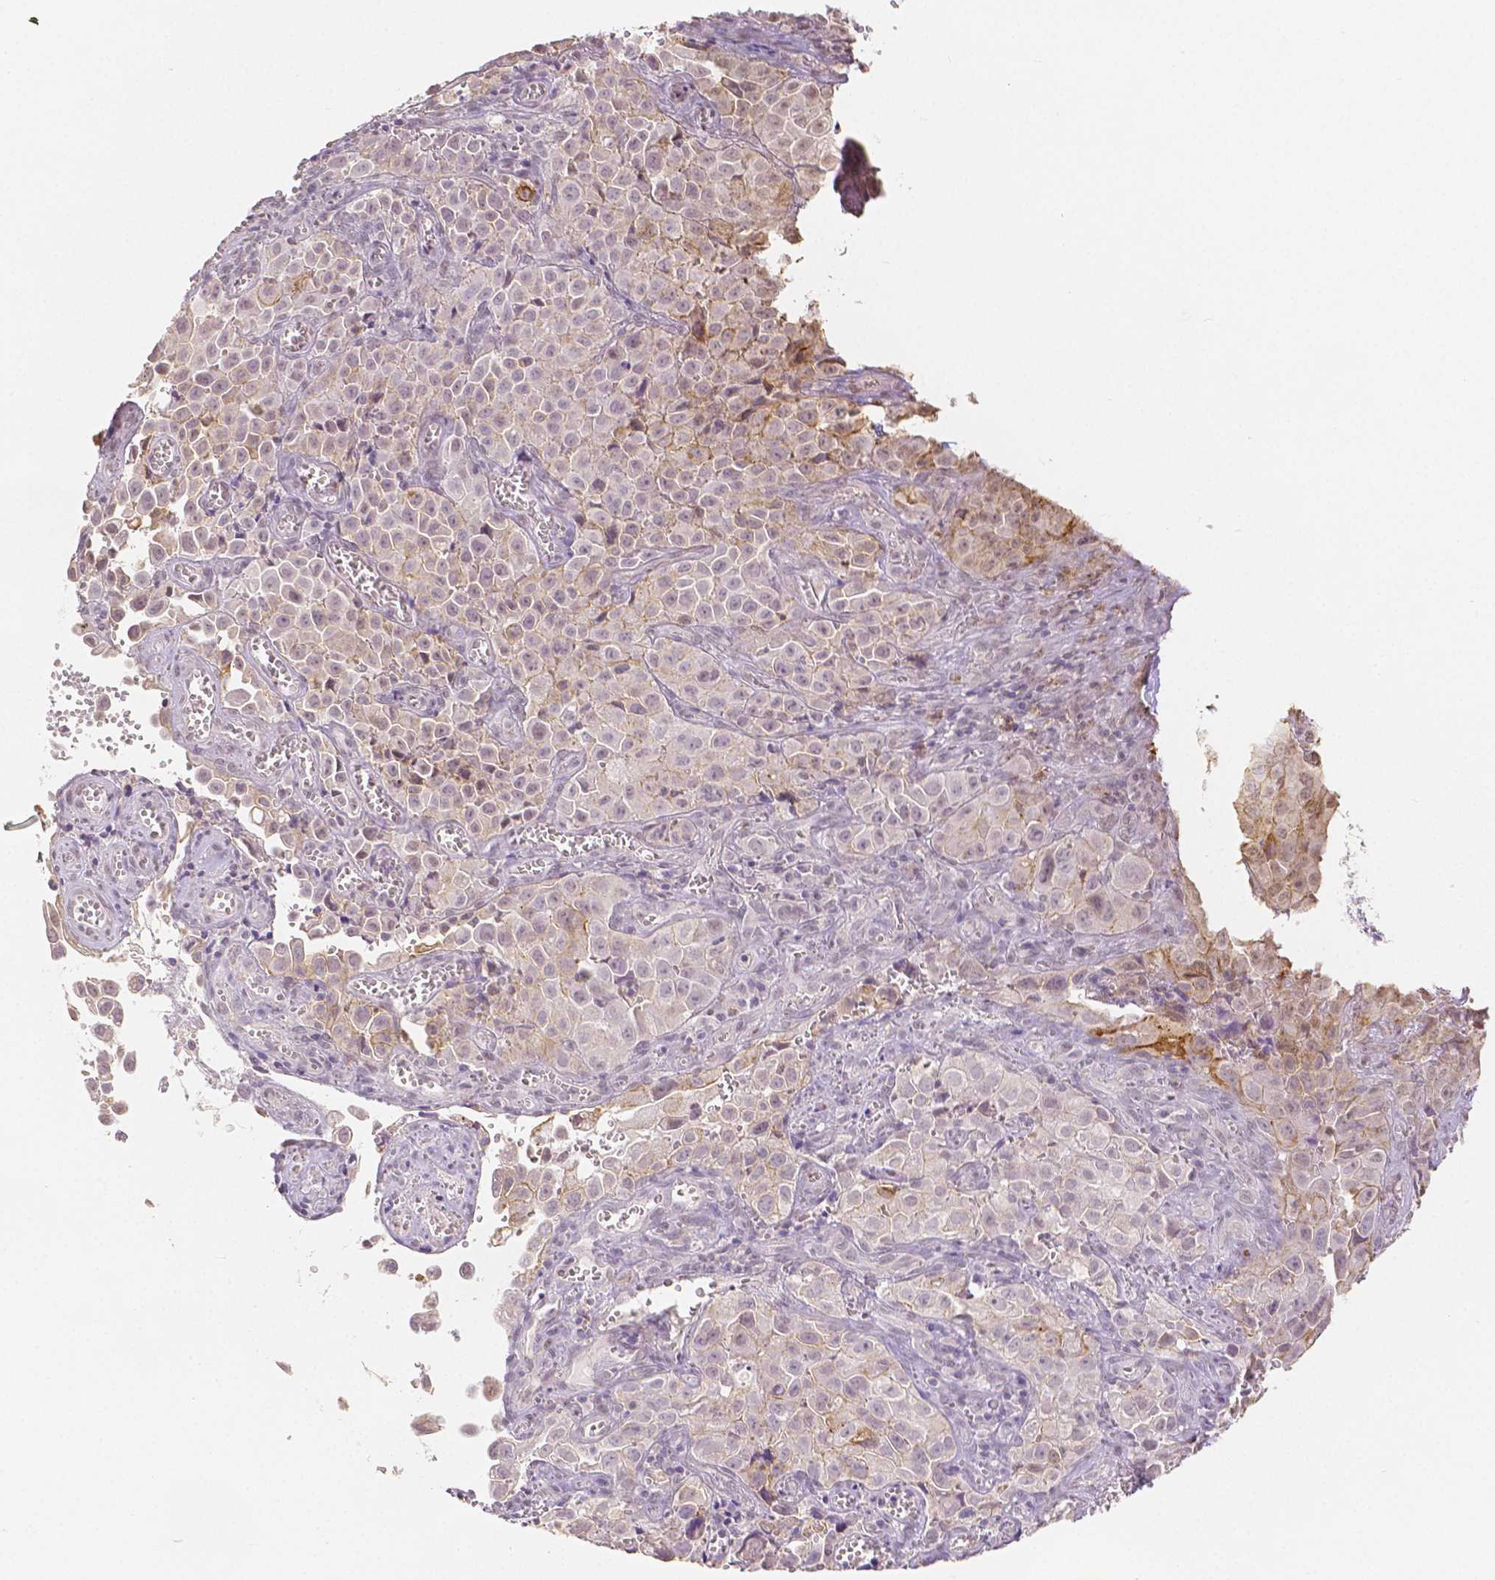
{"staining": {"intensity": "moderate", "quantity": "<25%", "location": "cytoplasmic/membranous"}, "tissue": "cervical cancer", "cell_type": "Tumor cells", "image_type": "cancer", "snomed": [{"axis": "morphology", "description": "Squamous cell carcinoma, NOS"}, {"axis": "topography", "description": "Cervix"}], "caption": "Immunohistochemistry of human cervical squamous cell carcinoma demonstrates low levels of moderate cytoplasmic/membranous expression in approximately <25% of tumor cells.", "gene": "OCLN", "patient": {"sex": "female", "age": 55}}